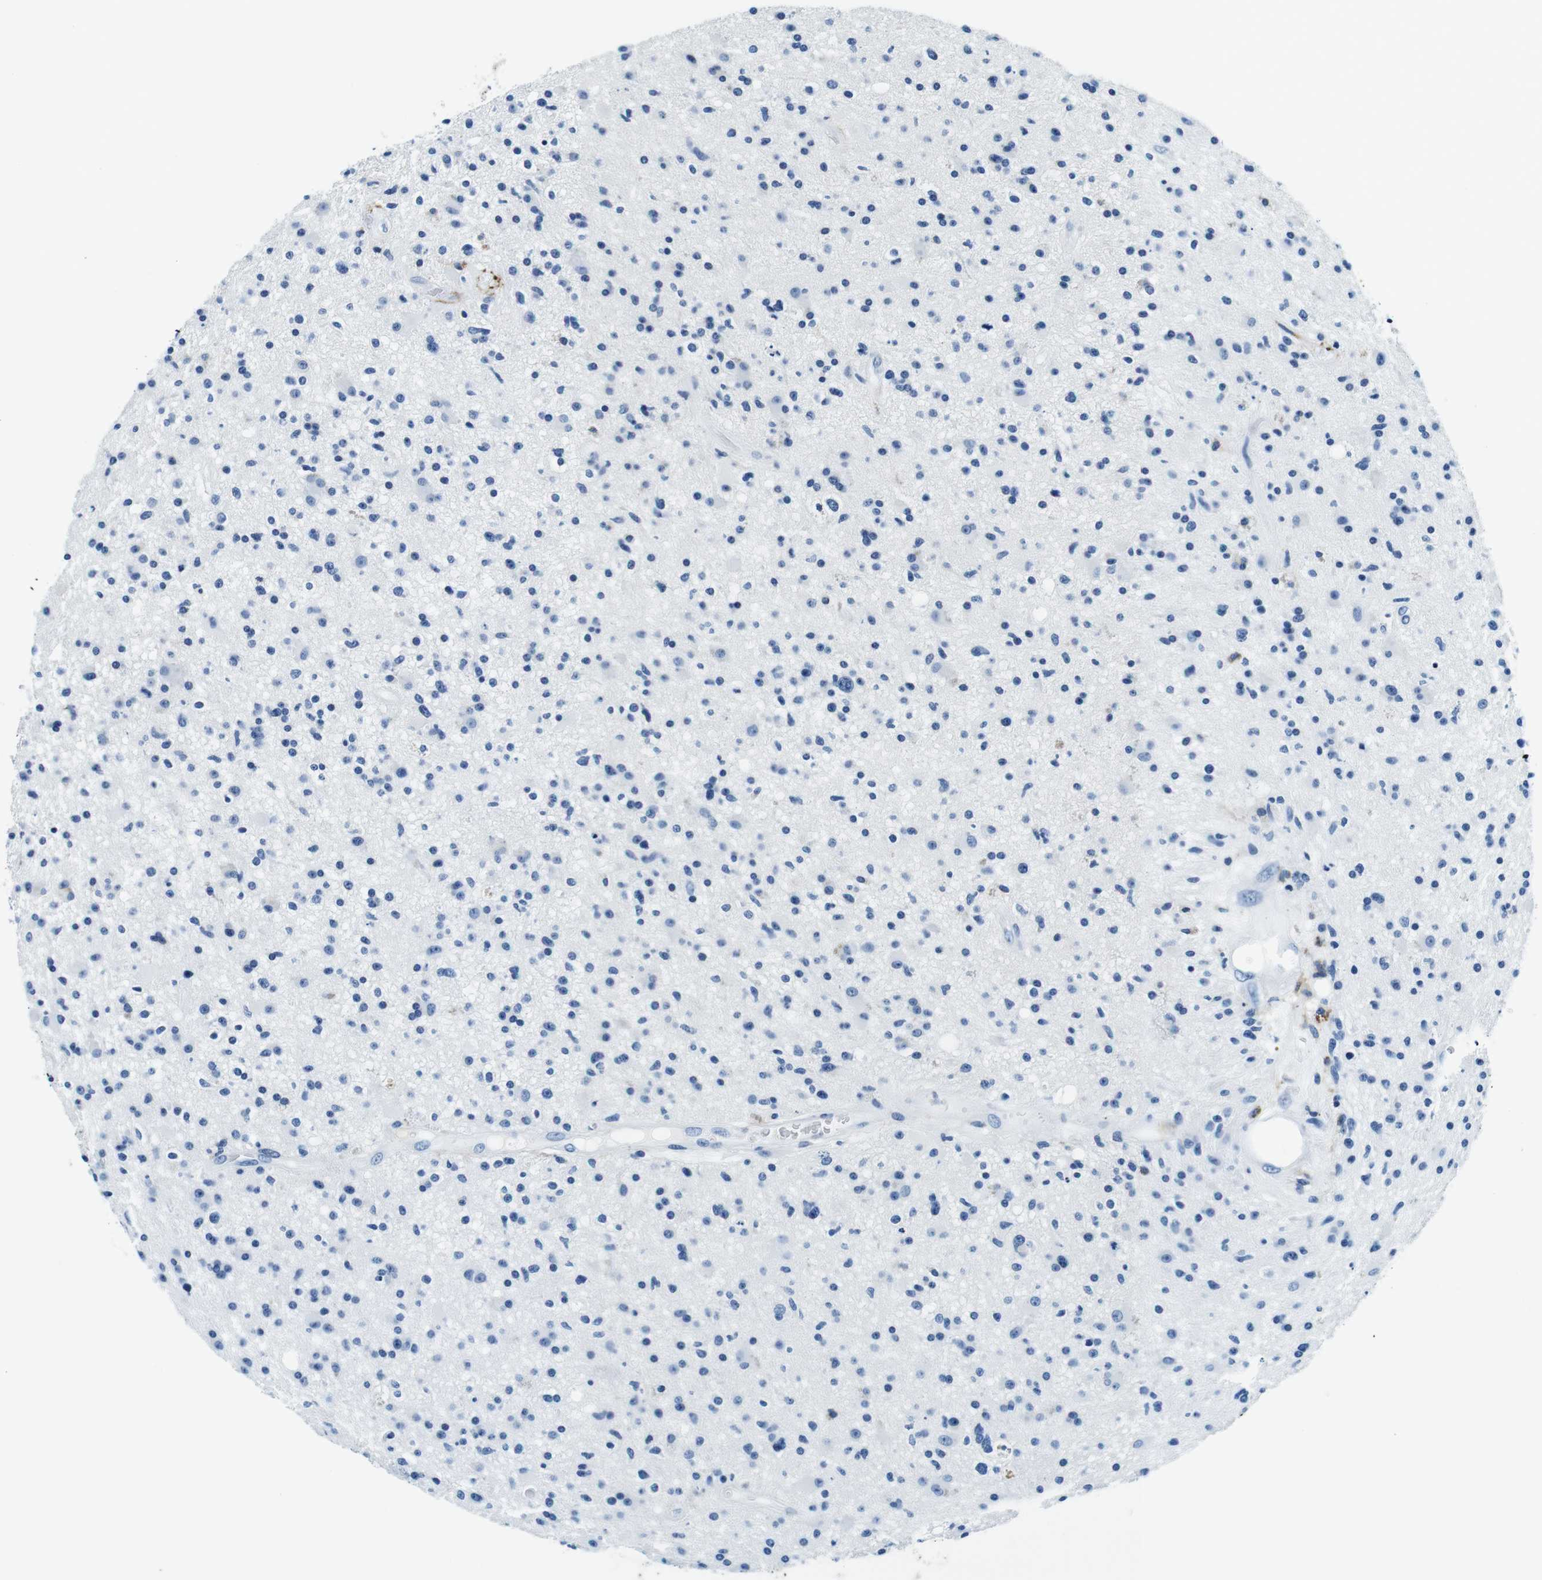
{"staining": {"intensity": "negative", "quantity": "none", "location": "none"}, "tissue": "glioma", "cell_type": "Tumor cells", "image_type": "cancer", "snomed": [{"axis": "morphology", "description": "Glioma, malignant, High grade"}, {"axis": "topography", "description": "Brain"}], "caption": "DAB (3,3'-diaminobenzidine) immunohistochemical staining of glioma demonstrates no significant staining in tumor cells.", "gene": "HLA-DRB1", "patient": {"sex": "male", "age": 33}}